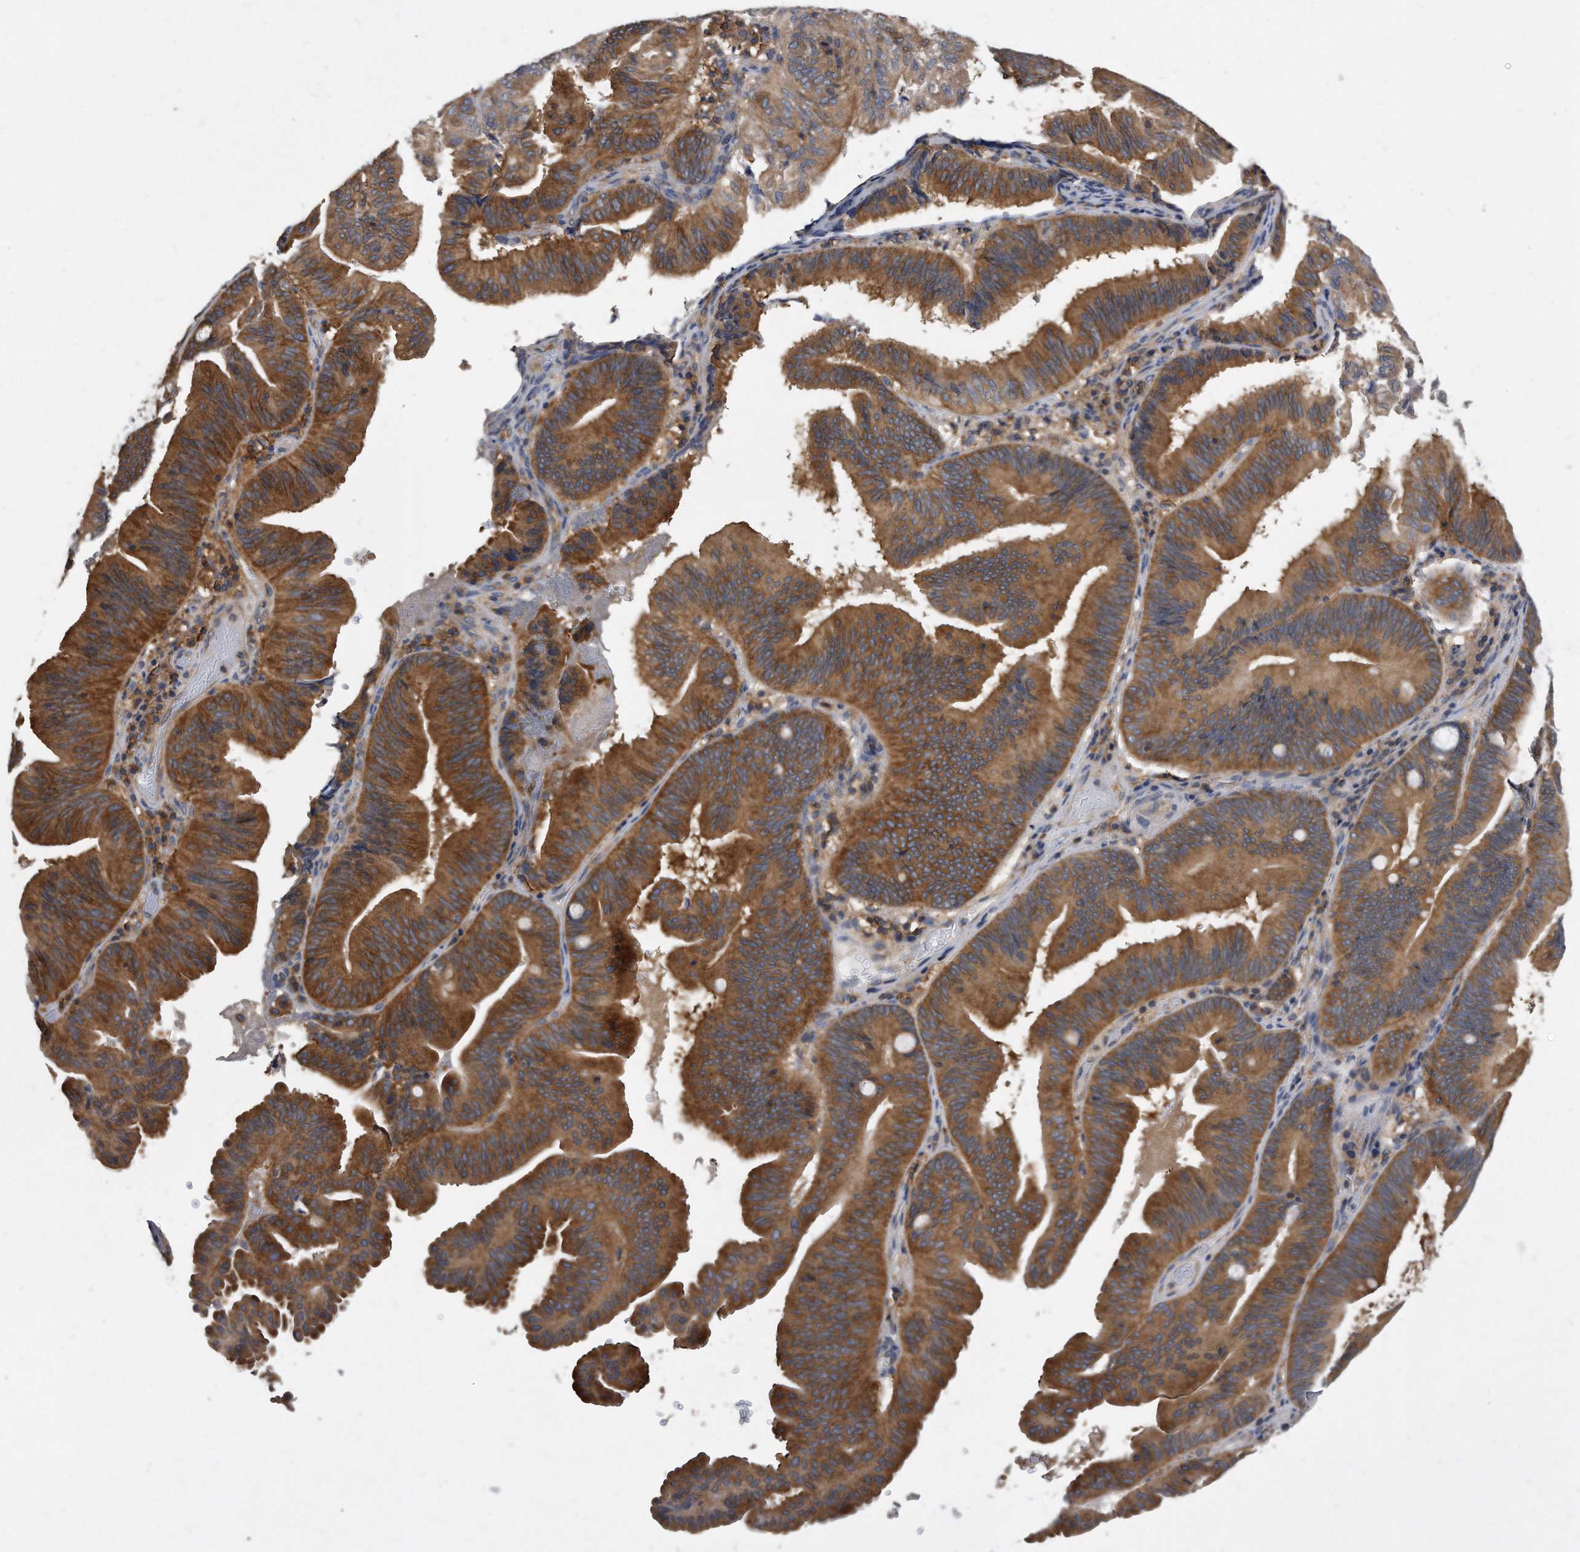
{"staining": {"intensity": "strong", "quantity": "25%-75%", "location": "cytoplasmic/membranous"}, "tissue": "pancreatic cancer", "cell_type": "Tumor cells", "image_type": "cancer", "snomed": [{"axis": "morphology", "description": "Adenocarcinoma, NOS"}, {"axis": "topography", "description": "Pancreas"}], "caption": "This is a histology image of IHC staining of pancreatic adenocarcinoma, which shows strong positivity in the cytoplasmic/membranous of tumor cells.", "gene": "ATG5", "patient": {"sex": "male", "age": 82}}